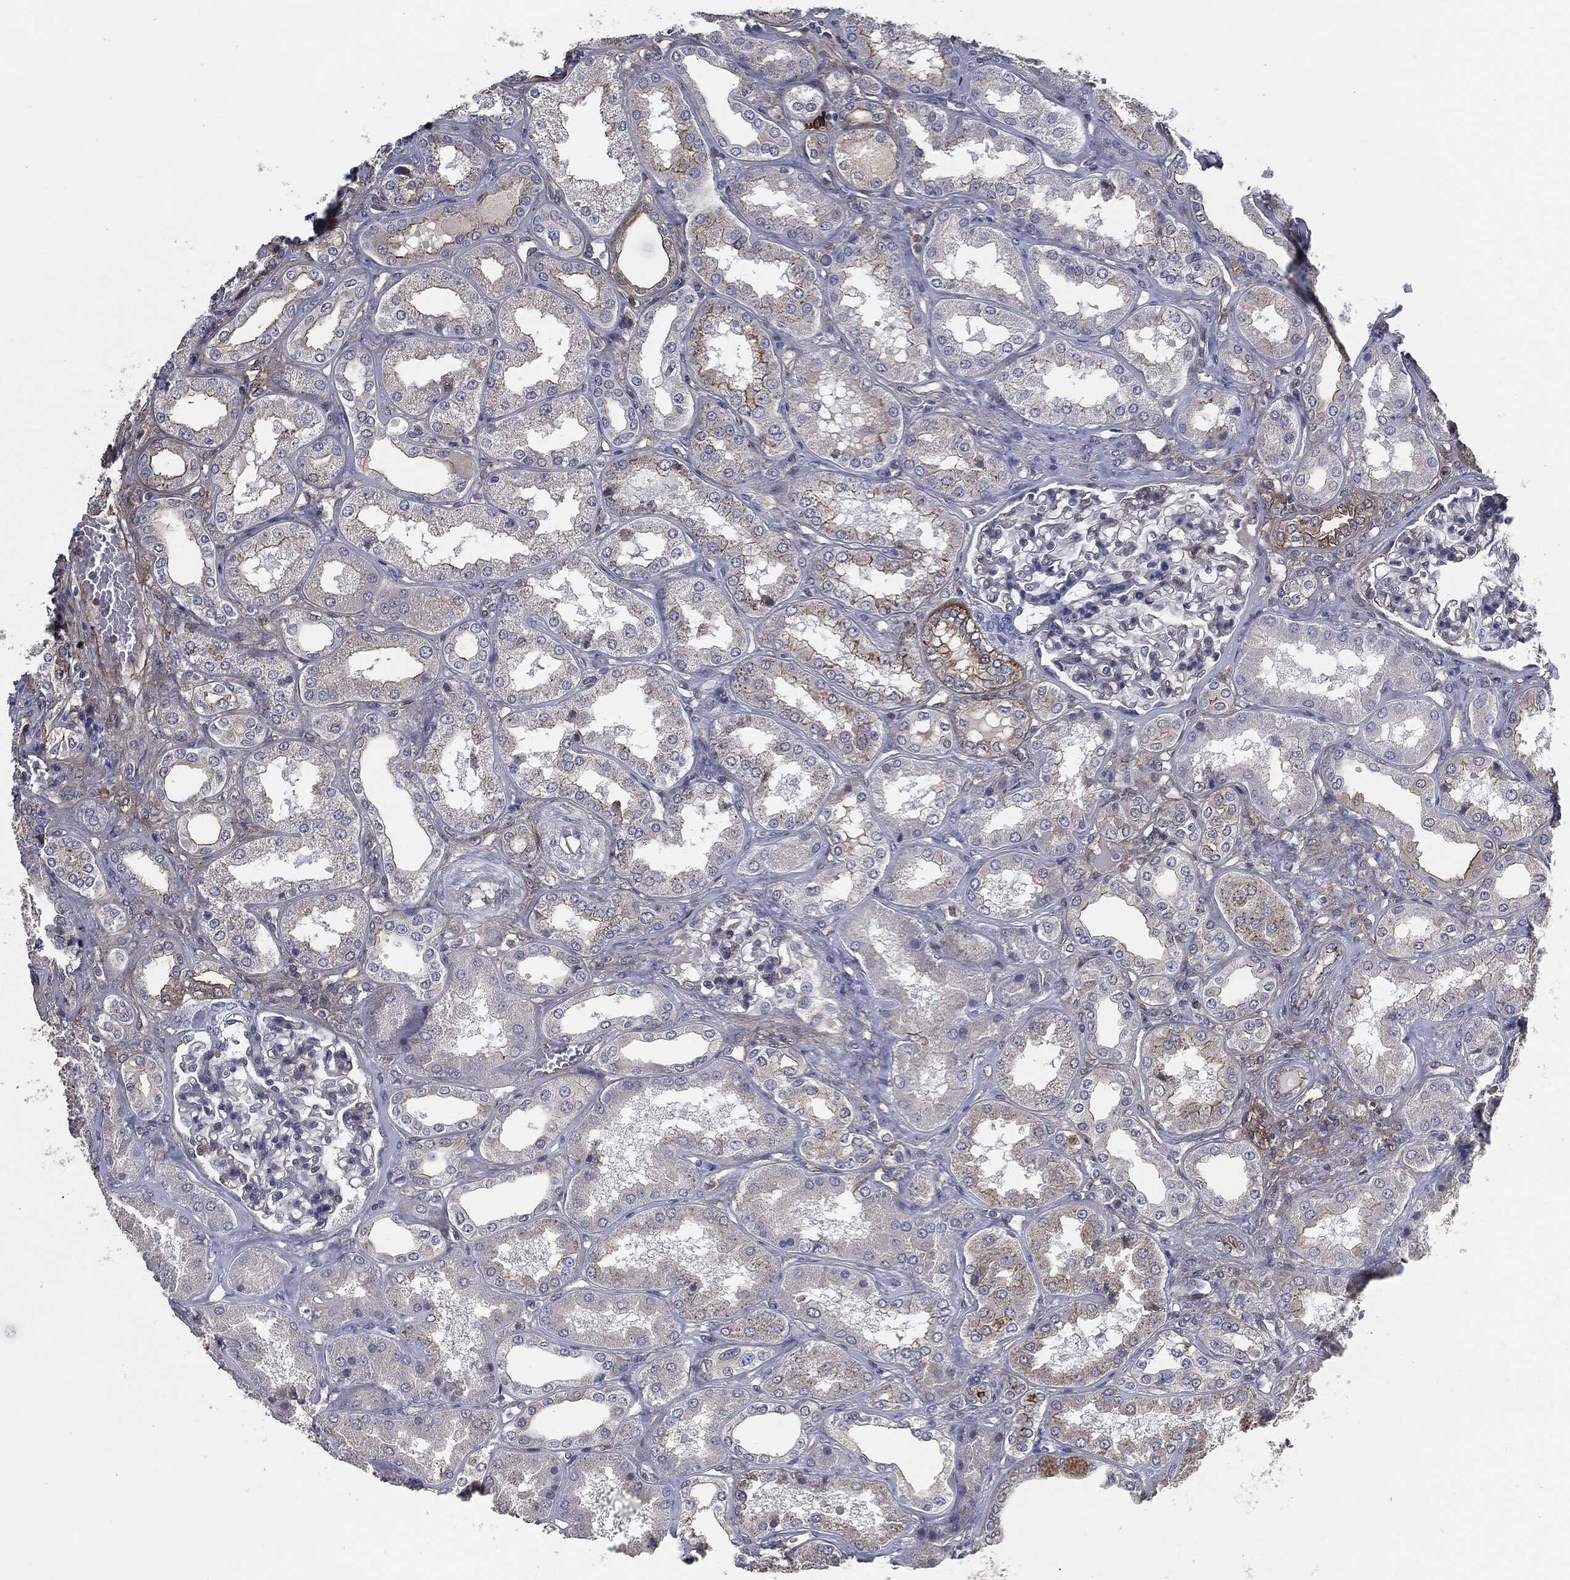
{"staining": {"intensity": "negative", "quantity": "none", "location": "none"}, "tissue": "kidney", "cell_type": "Cells in glomeruli", "image_type": "normal", "snomed": [{"axis": "morphology", "description": "Normal tissue, NOS"}, {"axis": "topography", "description": "Kidney"}], "caption": "Cells in glomeruli are negative for brown protein staining in unremarkable kidney.", "gene": "SVIL", "patient": {"sex": "female", "age": 56}}